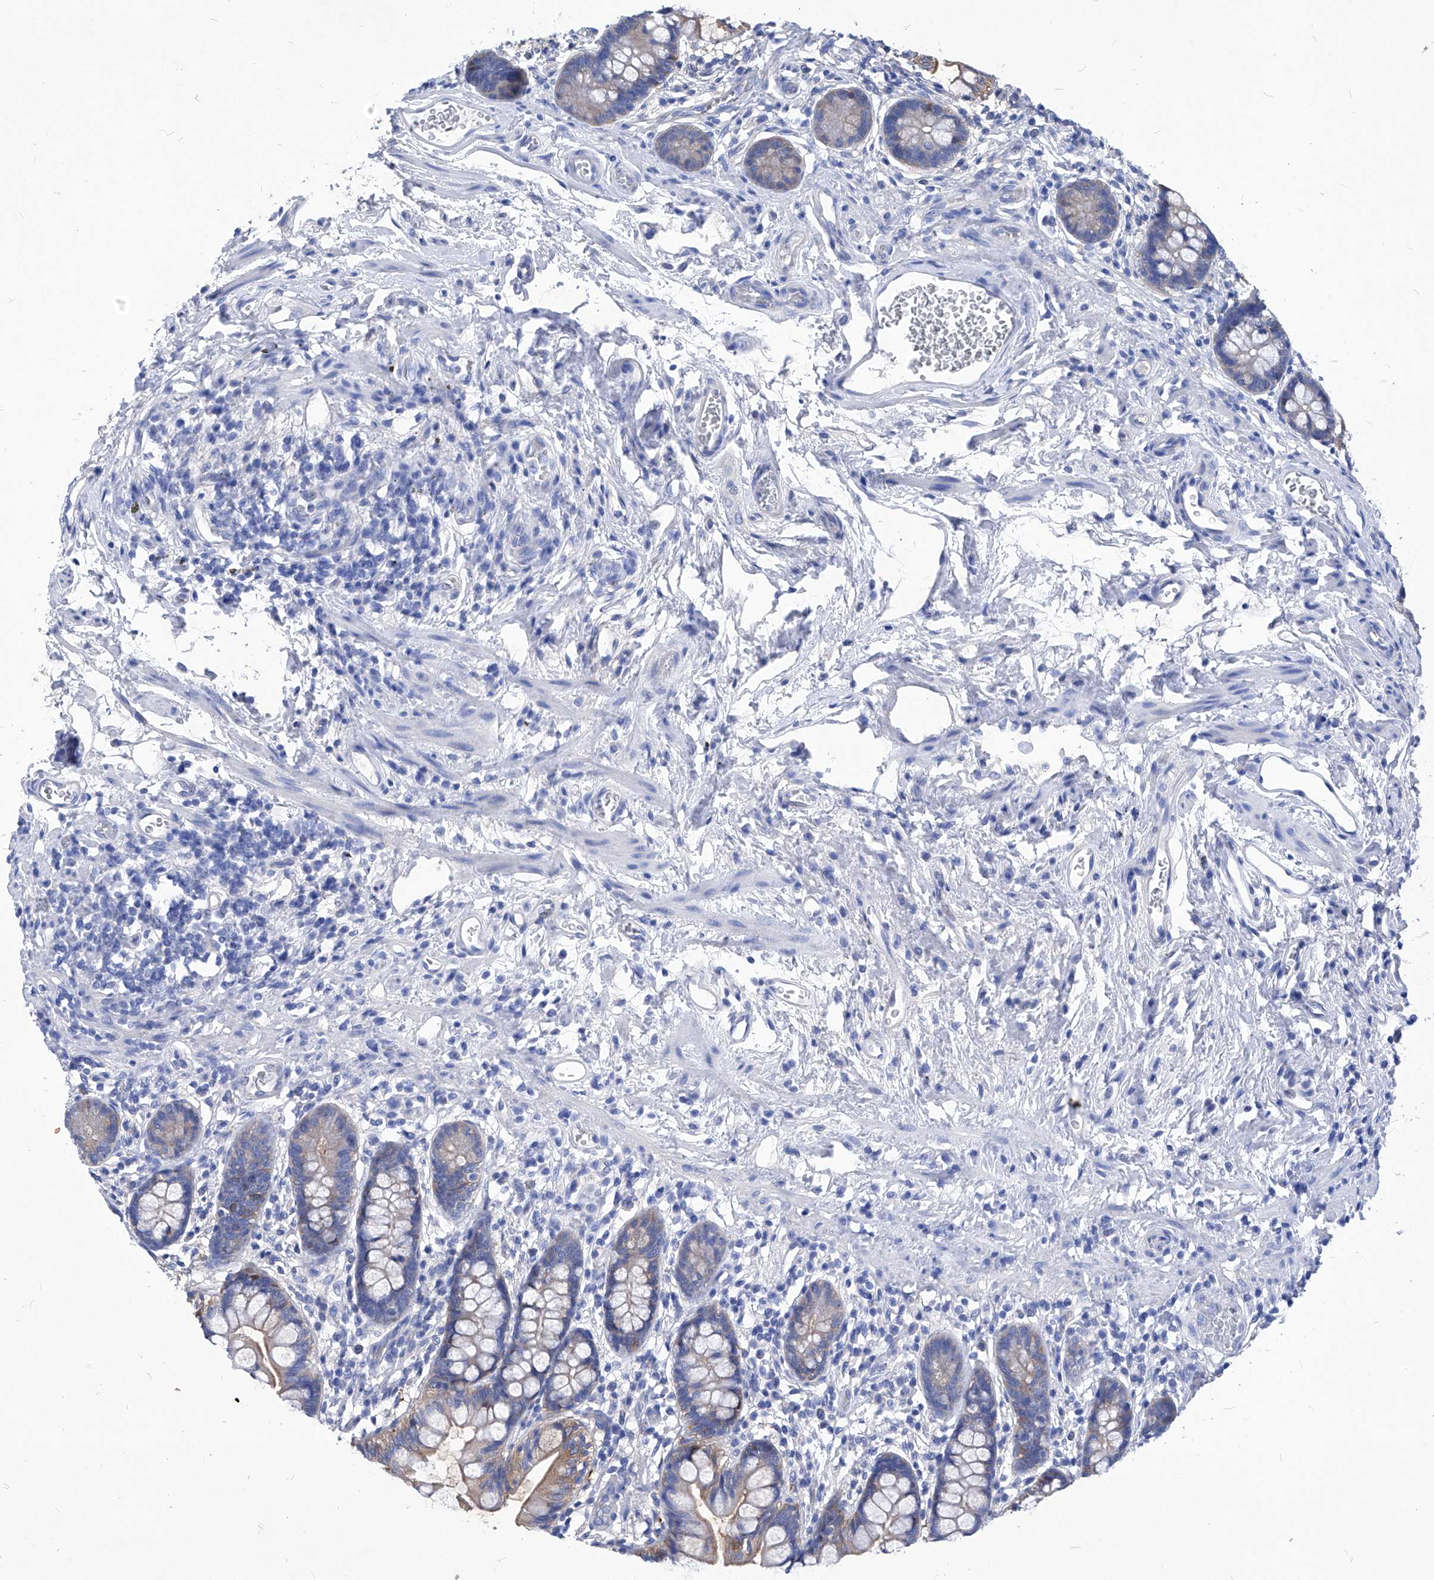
{"staining": {"intensity": "strong", "quantity": "25%-75%", "location": "cytoplasmic/membranous"}, "tissue": "small intestine", "cell_type": "Glandular cells", "image_type": "normal", "snomed": [{"axis": "morphology", "description": "Normal tissue, NOS"}, {"axis": "topography", "description": "Small intestine"}], "caption": "A micrograph of small intestine stained for a protein demonstrates strong cytoplasmic/membranous brown staining in glandular cells.", "gene": "XPNPEP1", "patient": {"sex": "male", "age": 52}}